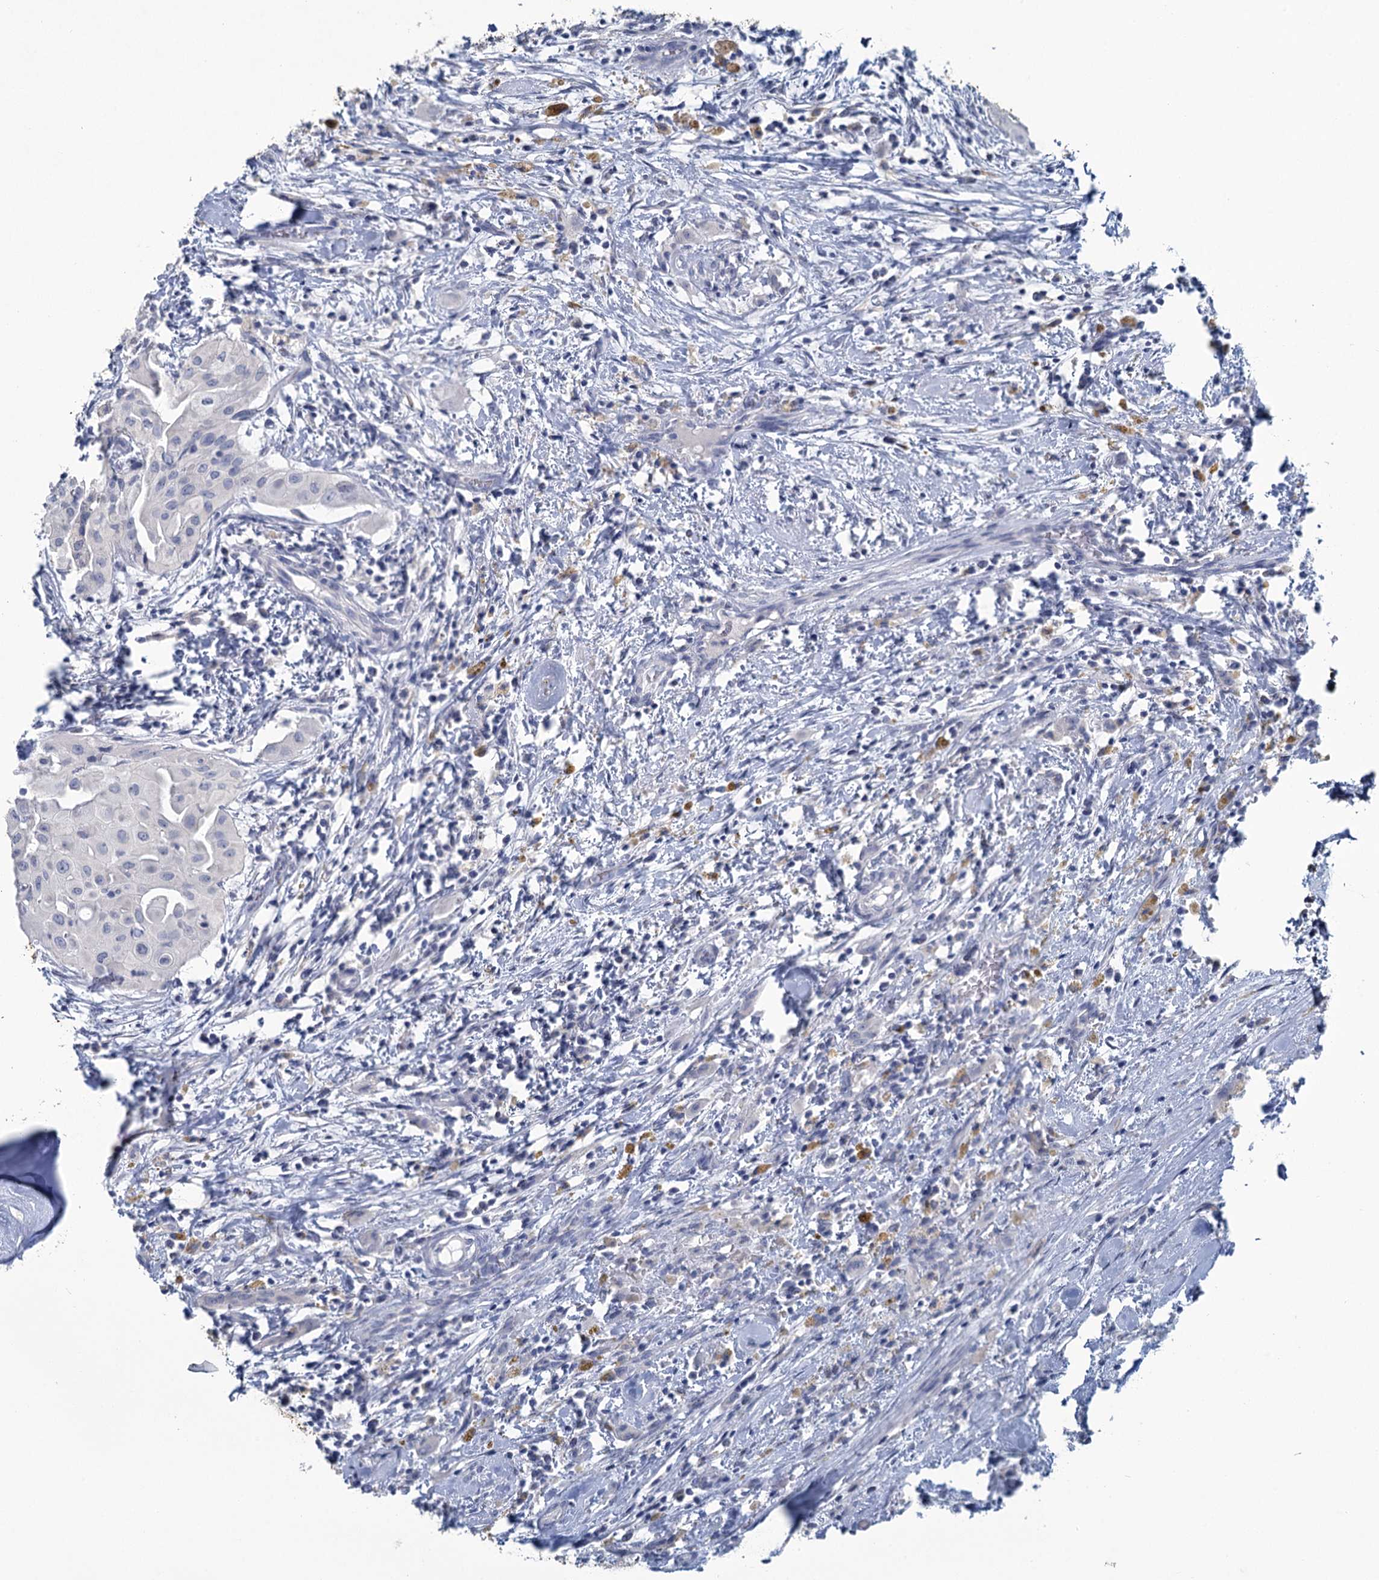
{"staining": {"intensity": "negative", "quantity": "none", "location": "none"}, "tissue": "thyroid cancer", "cell_type": "Tumor cells", "image_type": "cancer", "snomed": [{"axis": "morphology", "description": "Papillary adenocarcinoma, NOS"}, {"axis": "topography", "description": "Thyroid gland"}], "caption": "High power microscopy photomicrograph of an IHC image of thyroid cancer, revealing no significant expression in tumor cells.", "gene": "CHGA", "patient": {"sex": "female", "age": 59}}